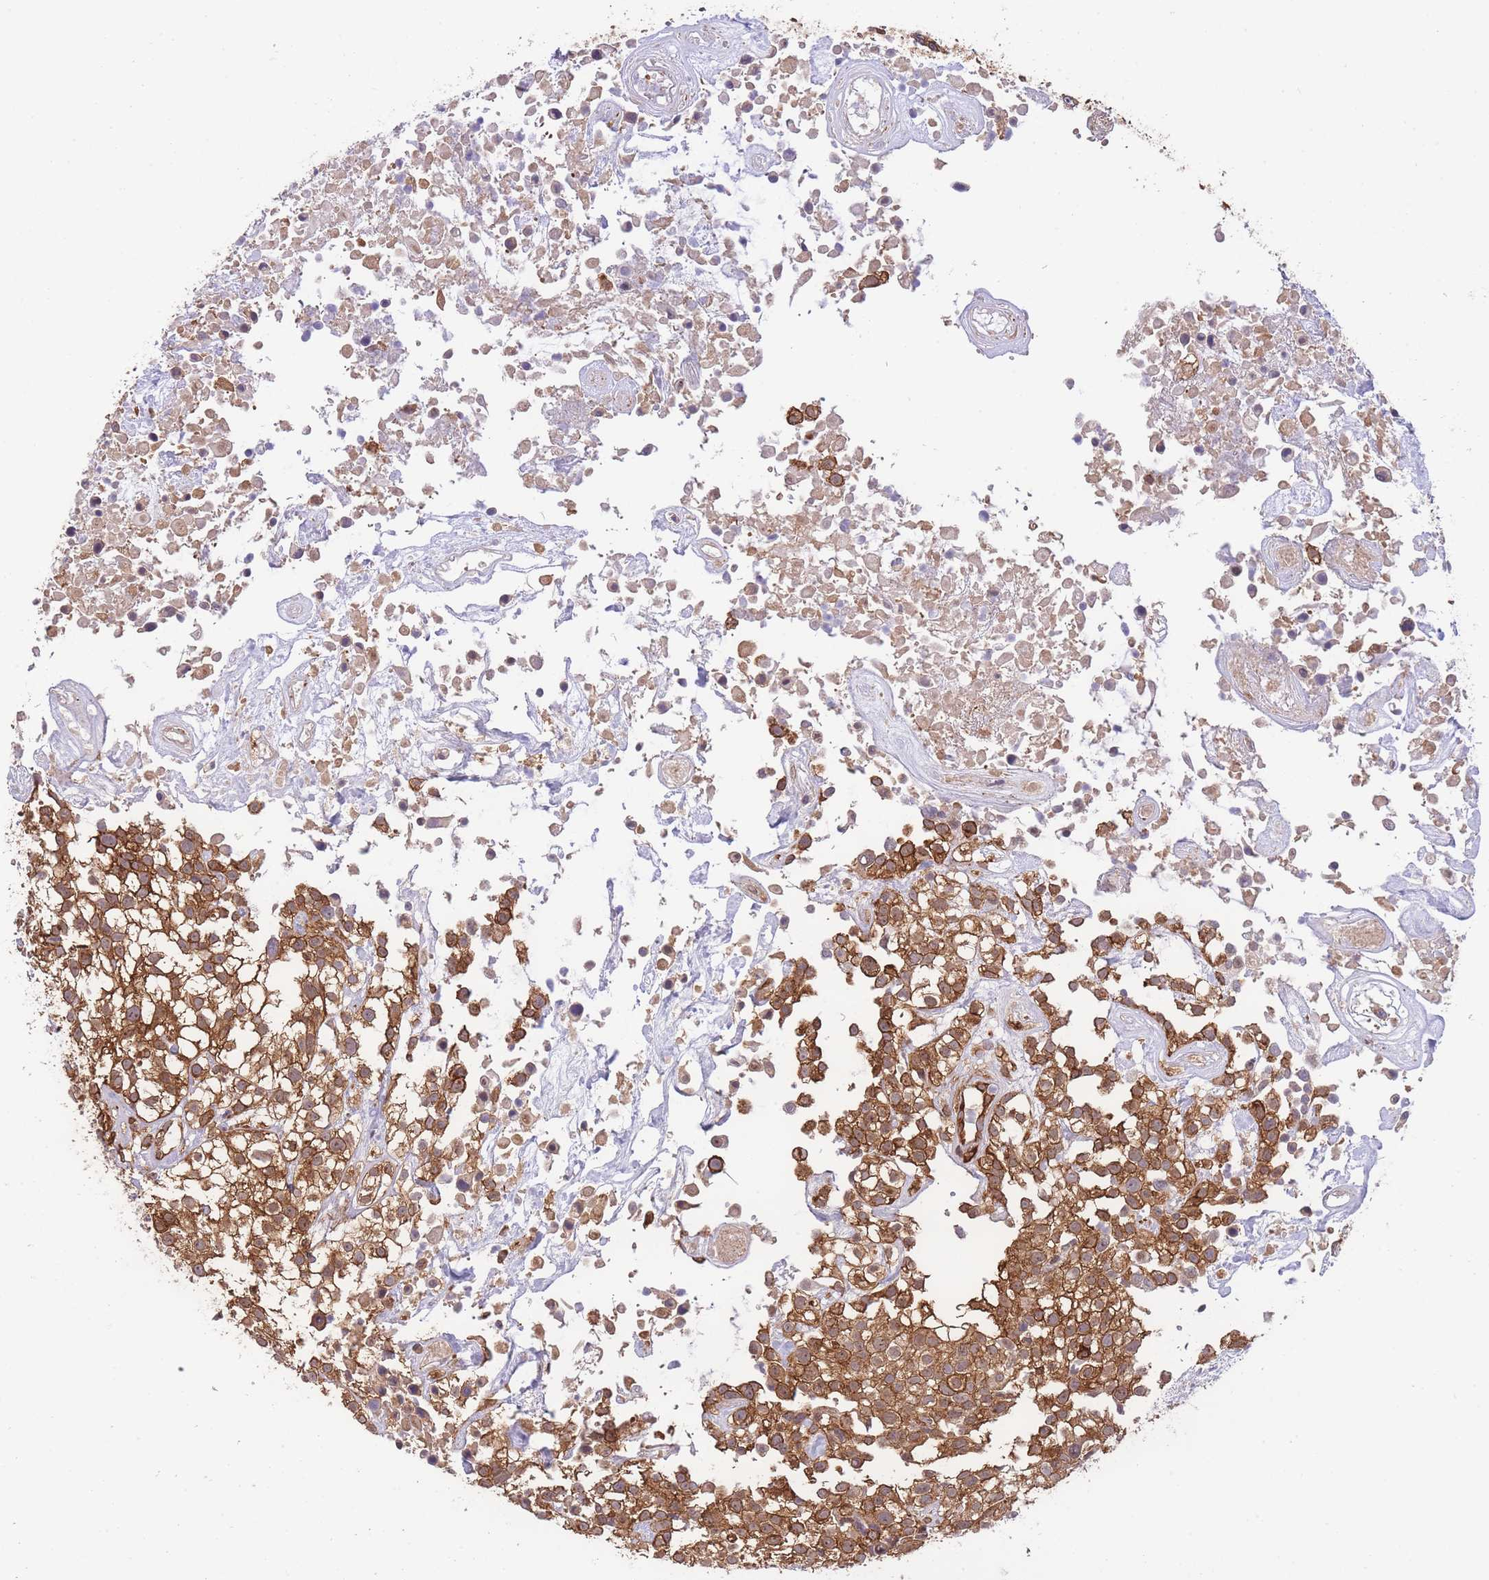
{"staining": {"intensity": "moderate", "quantity": ">75%", "location": "cytoplasmic/membranous"}, "tissue": "urothelial cancer", "cell_type": "Tumor cells", "image_type": "cancer", "snomed": [{"axis": "morphology", "description": "Urothelial carcinoma, High grade"}, {"axis": "topography", "description": "Urinary bladder"}], "caption": "Moderate cytoplasmic/membranous positivity for a protein is present in approximately >75% of tumor cells of urothelial carcinoma (high-grade) using immunohistochemistry (IHC).", "gene": "EXOSC8", "patient": {"sex": "male", "age": 56}}